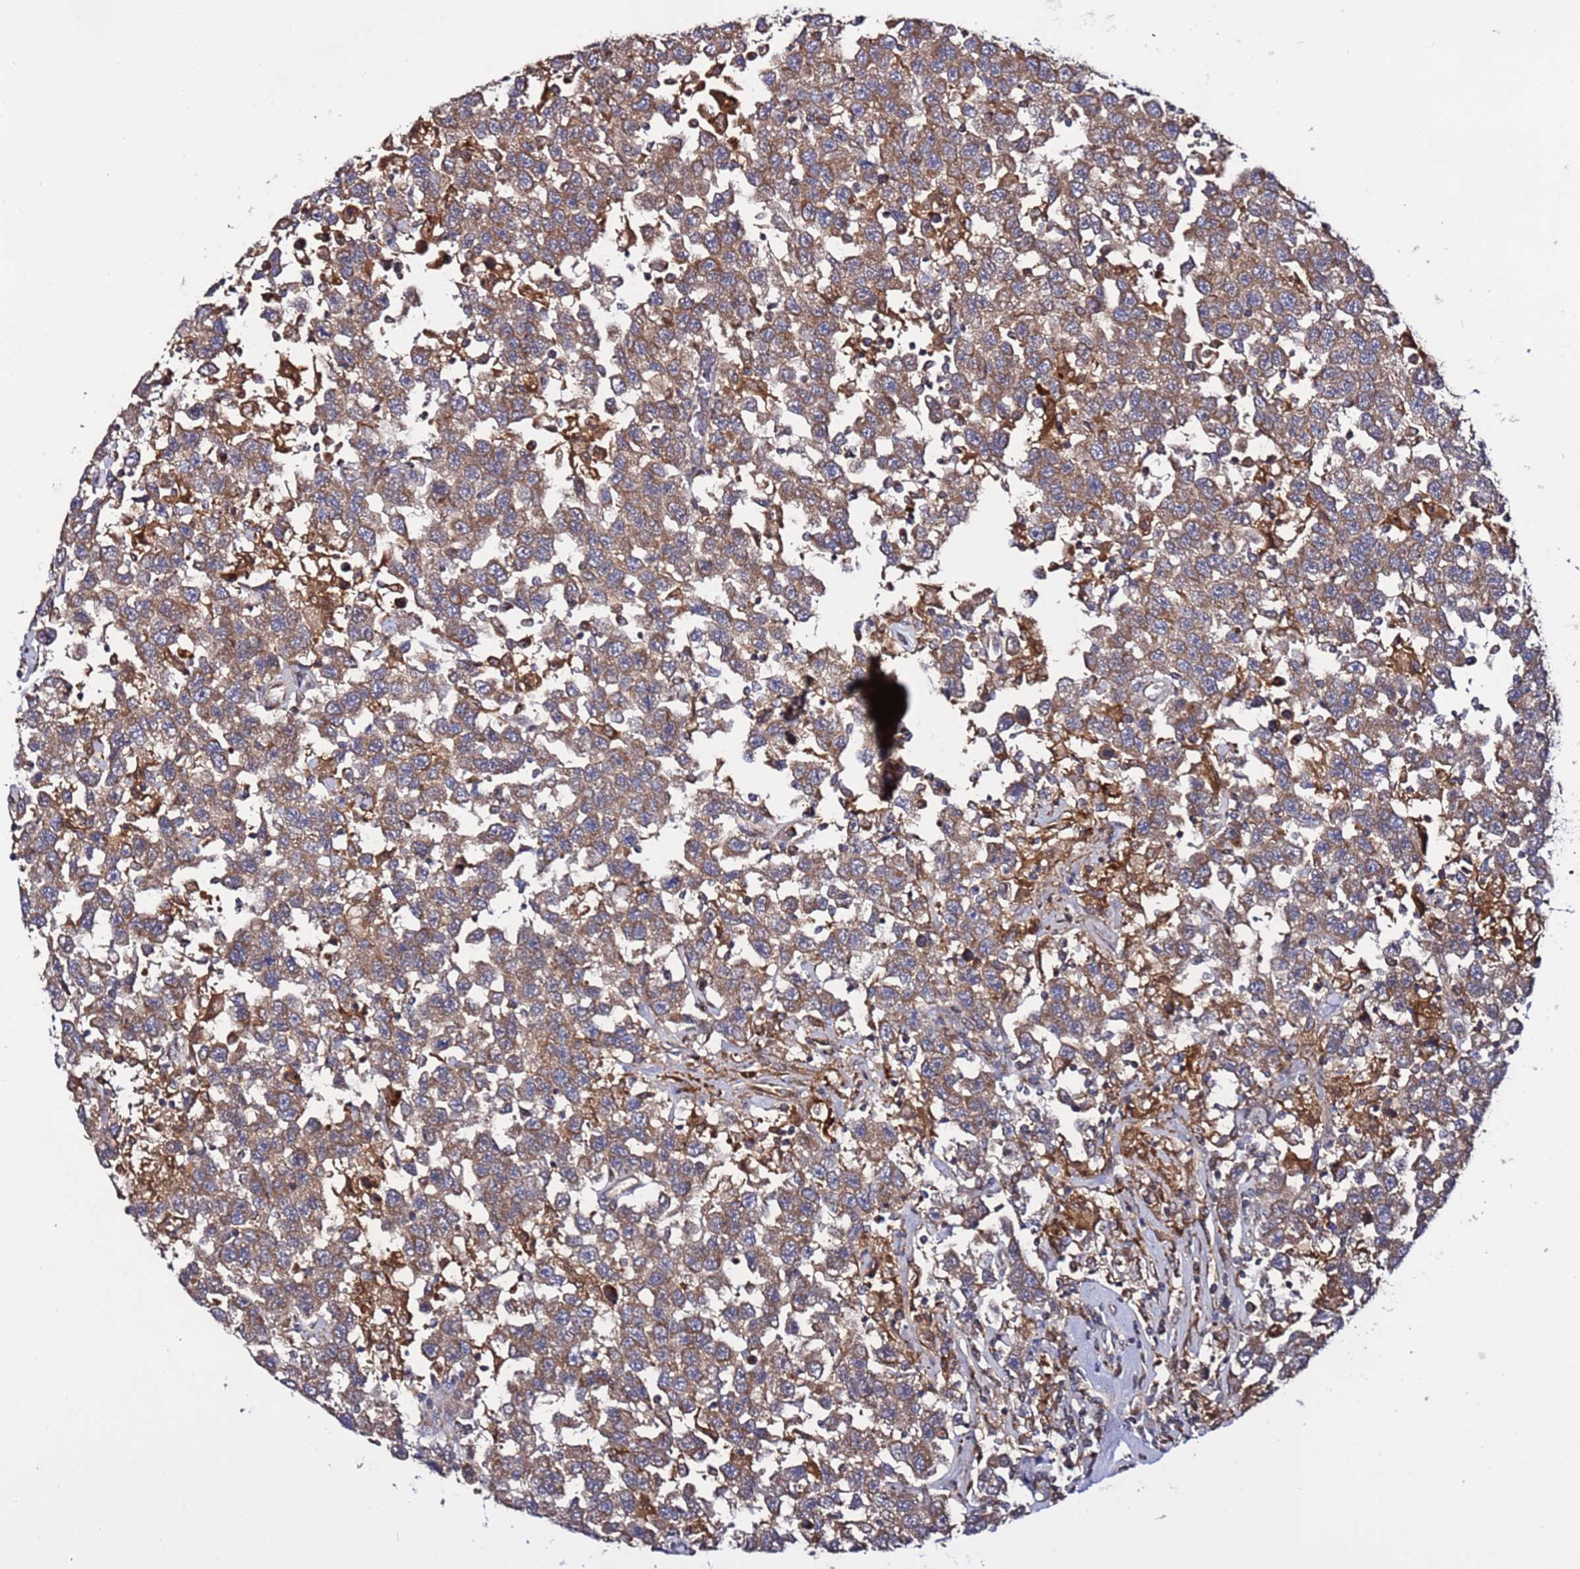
{"staining": {"intensity": "moderate", "quantity": ">75%", "location": "cytoplasmic/membranous"}, "tissue": "testis cancer", "cell_type": "Tumor cells", "image_type": "cancer", "snomed": [{"axis": "morphology", "description": "Seminoma, NOS"}, {"axis": "topography", "description": "Testis"}], "caption": "Protein expression analysis of human testis seminoma reveals moderate cytoplasmic/membranous staining in approximately >75% of tumor cells. The staining was performed using DAB to visualize the protein expression in brown, while the nuclei were stained in blue with hematoxylin (Magnification: 20x).", "gene": "TMEM176B", "patient": {"sex": "male", "age": 41}}